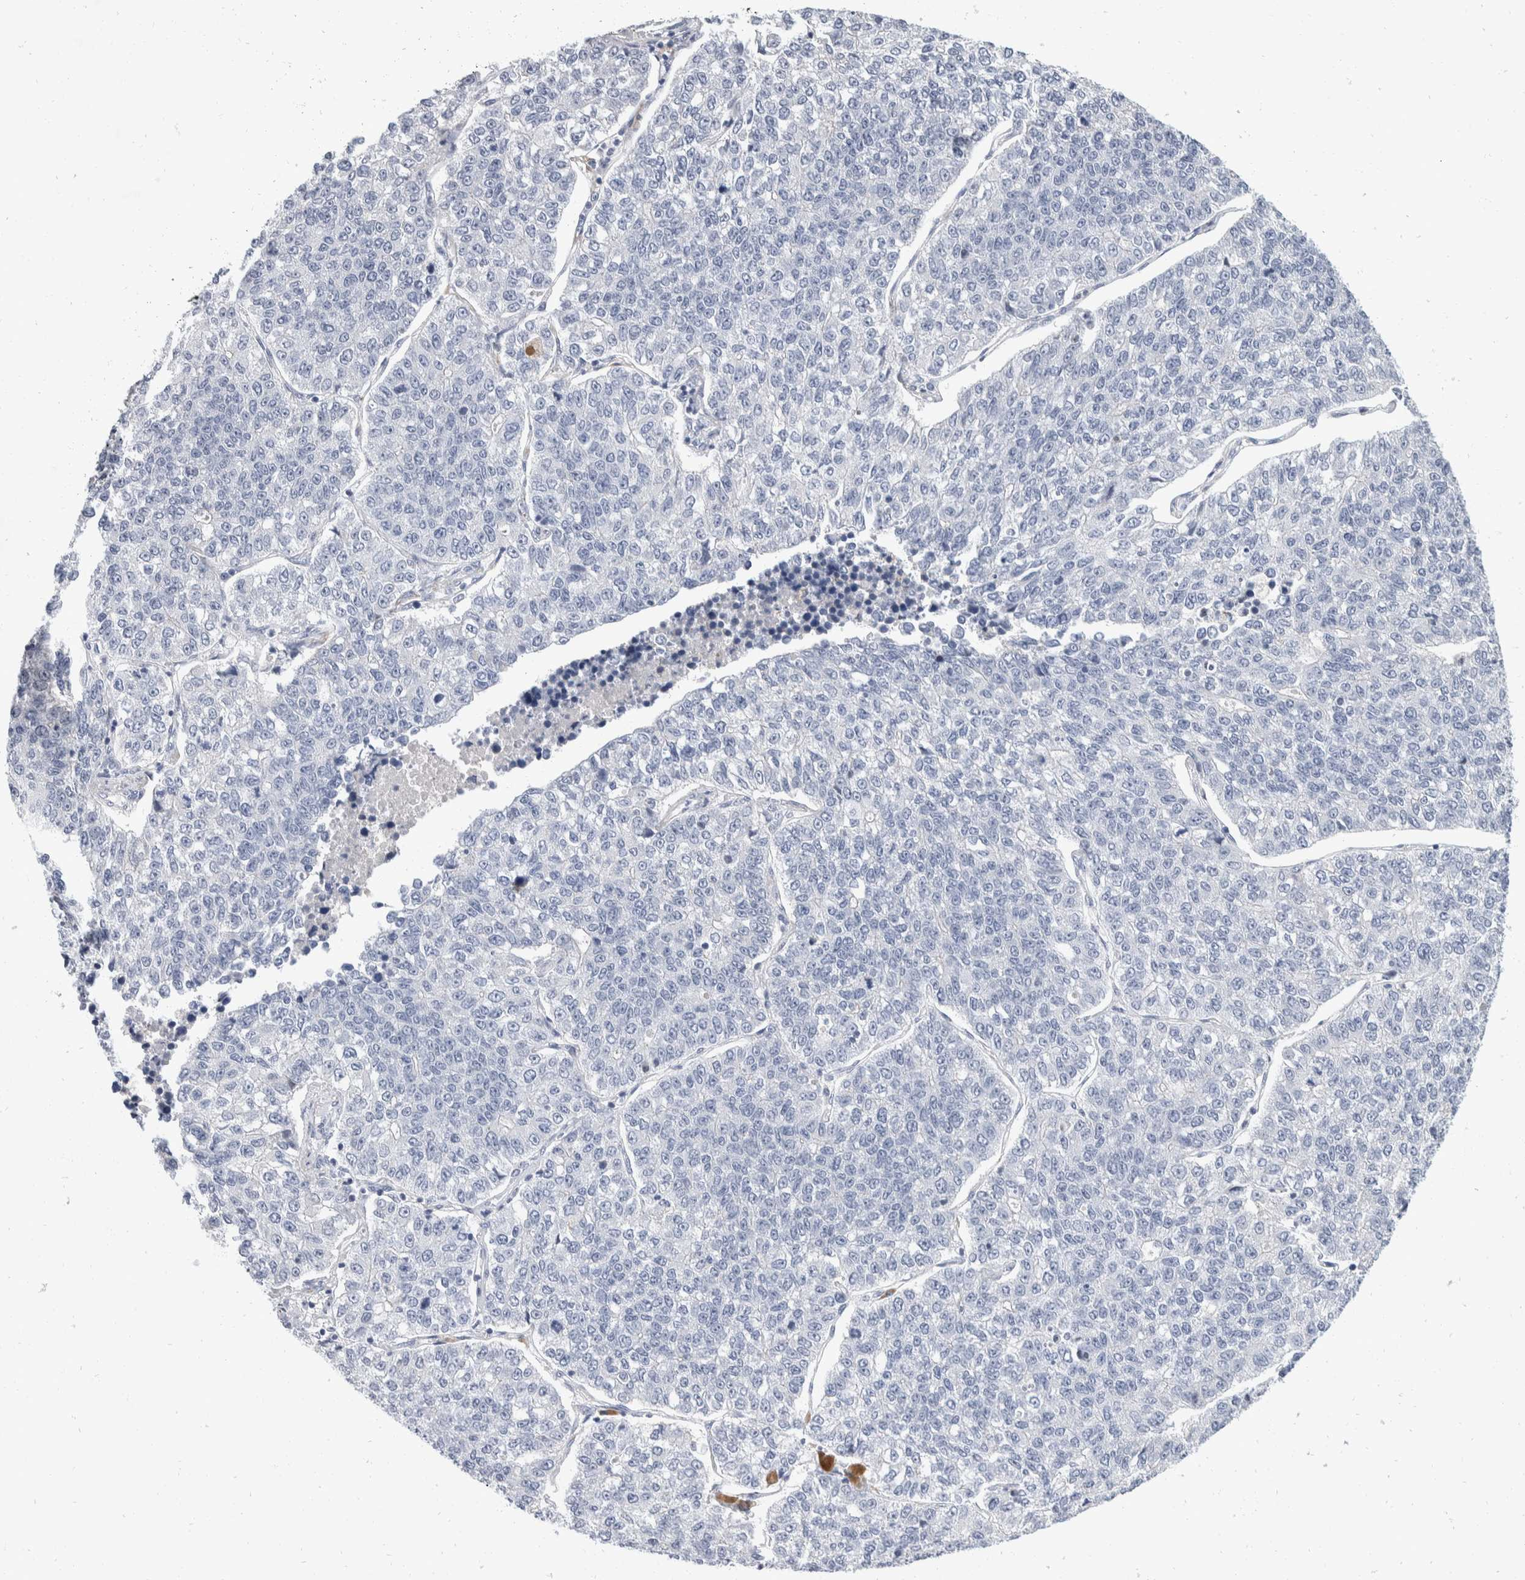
{"staining": {"intensity": "negative", "quantity": "none", "location": "none"}, "tissue": "lung cancer", "cell_type": "Tumor cells", "image_type": "cancer", "snomed": [{"axis": "morphology", "description": "Adenocarcinoma, NOS"}, {"axis": "topography", "description": "Lung"}], "caption": "Human lung adenocarcinoma stained for a protein using immunohistochemistry demonstrates no staining in tumor cells.", "gene": "CATSPERD", "patient": {"sex": "male", "age": 49}}